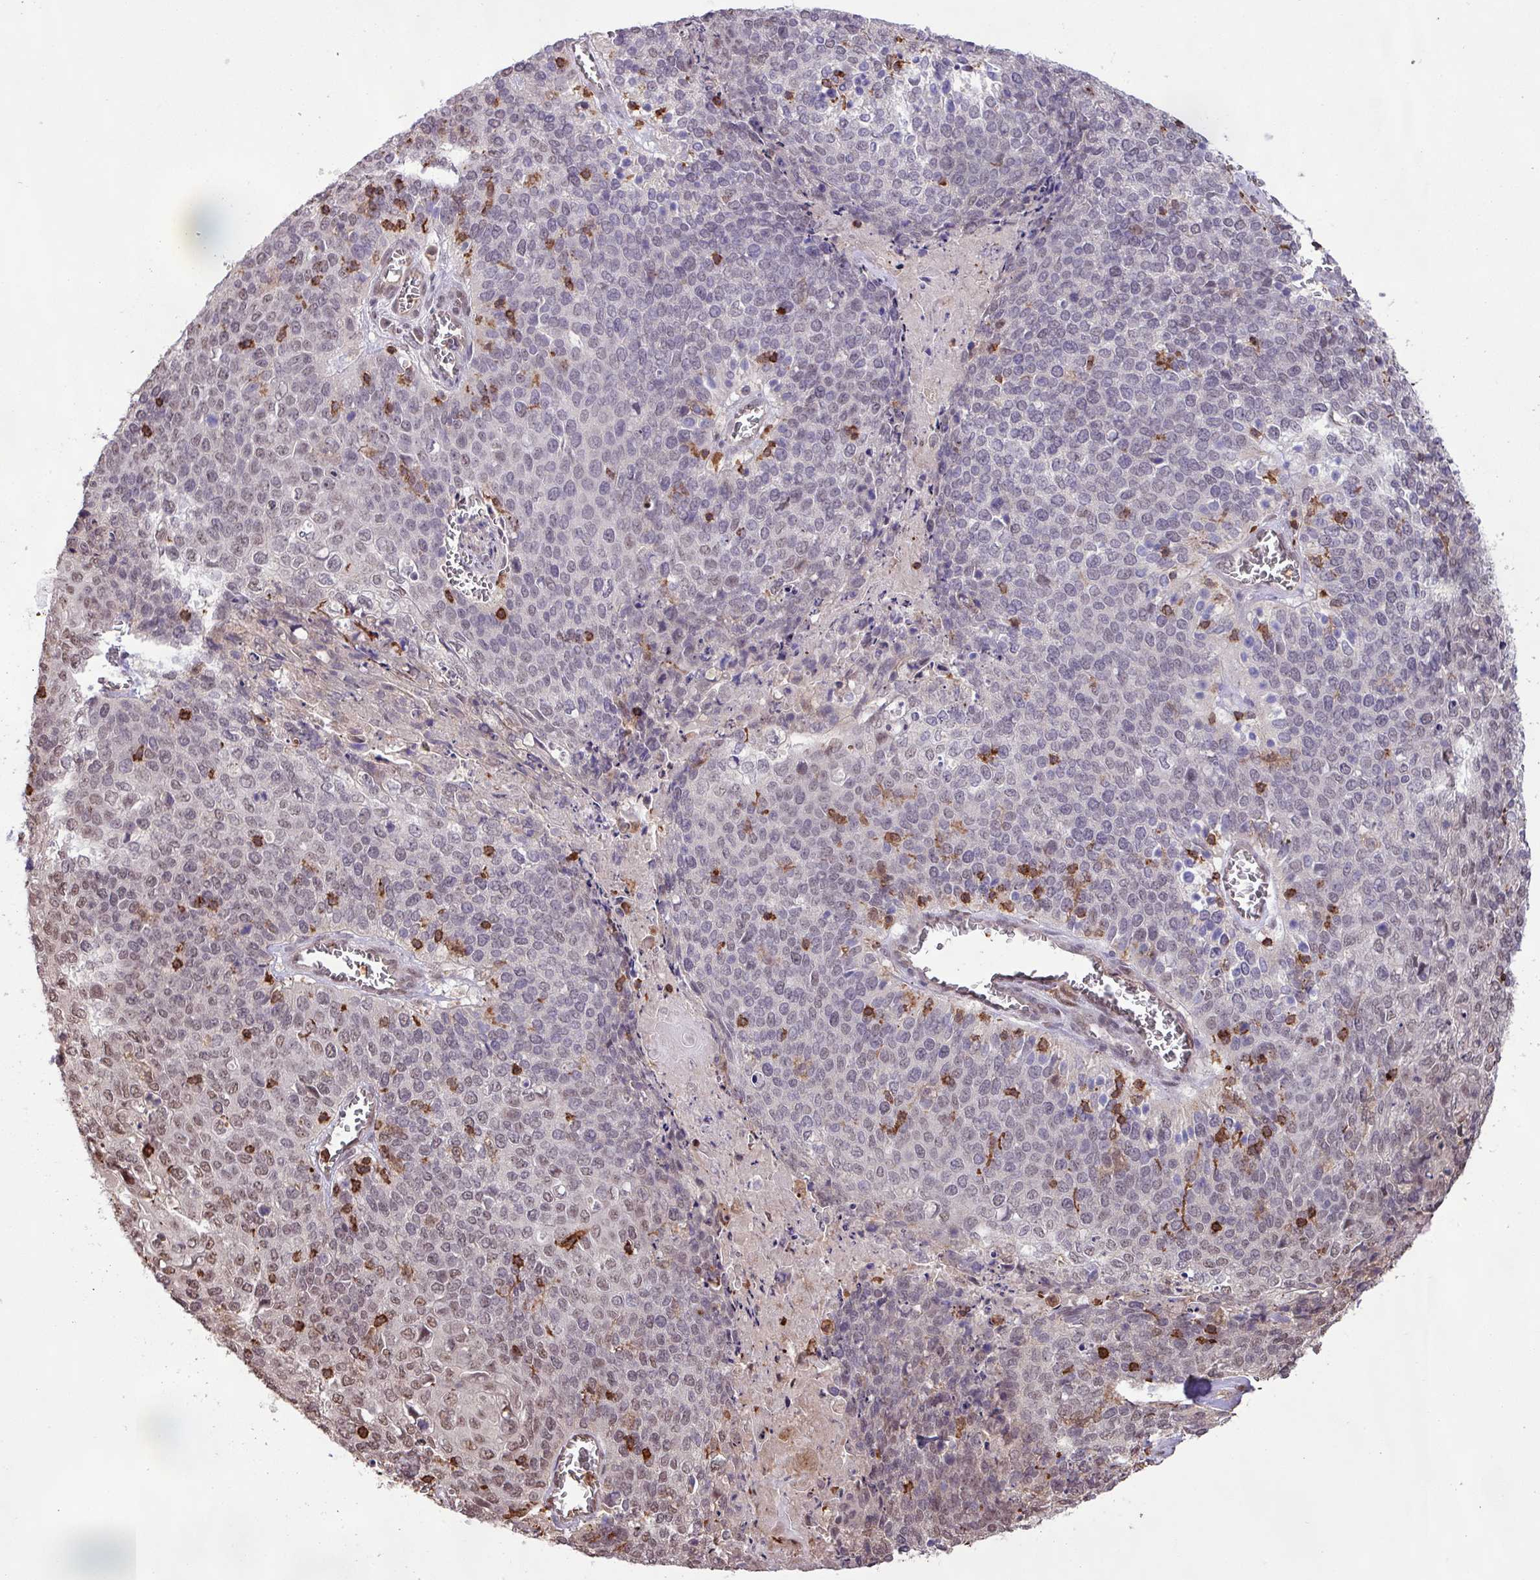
{"staining": {"intensity": "weak", "quantity": "<25%", "location": "nuclear"}, "tissue": "cervical cancer", "cell_type": "Tumor cells", "image_type": "cancer", "snomed": [{"axis": "morphology", "description": "Squamous cell carcinoma, NOS"}, {"axis": "topography", "description": "Cervix"}], "caption": "Immunohistochemistry (IHC) image of human cervical squamous cell carcinoma stained for a protein (brown), which displays no positivity in tumor cells. (DAB immunohistochemistry (IHC) visualized using brightfield microscopy, high magnification).", "gene": "GON7", "patient": {"sex": "female", "age": 39}}